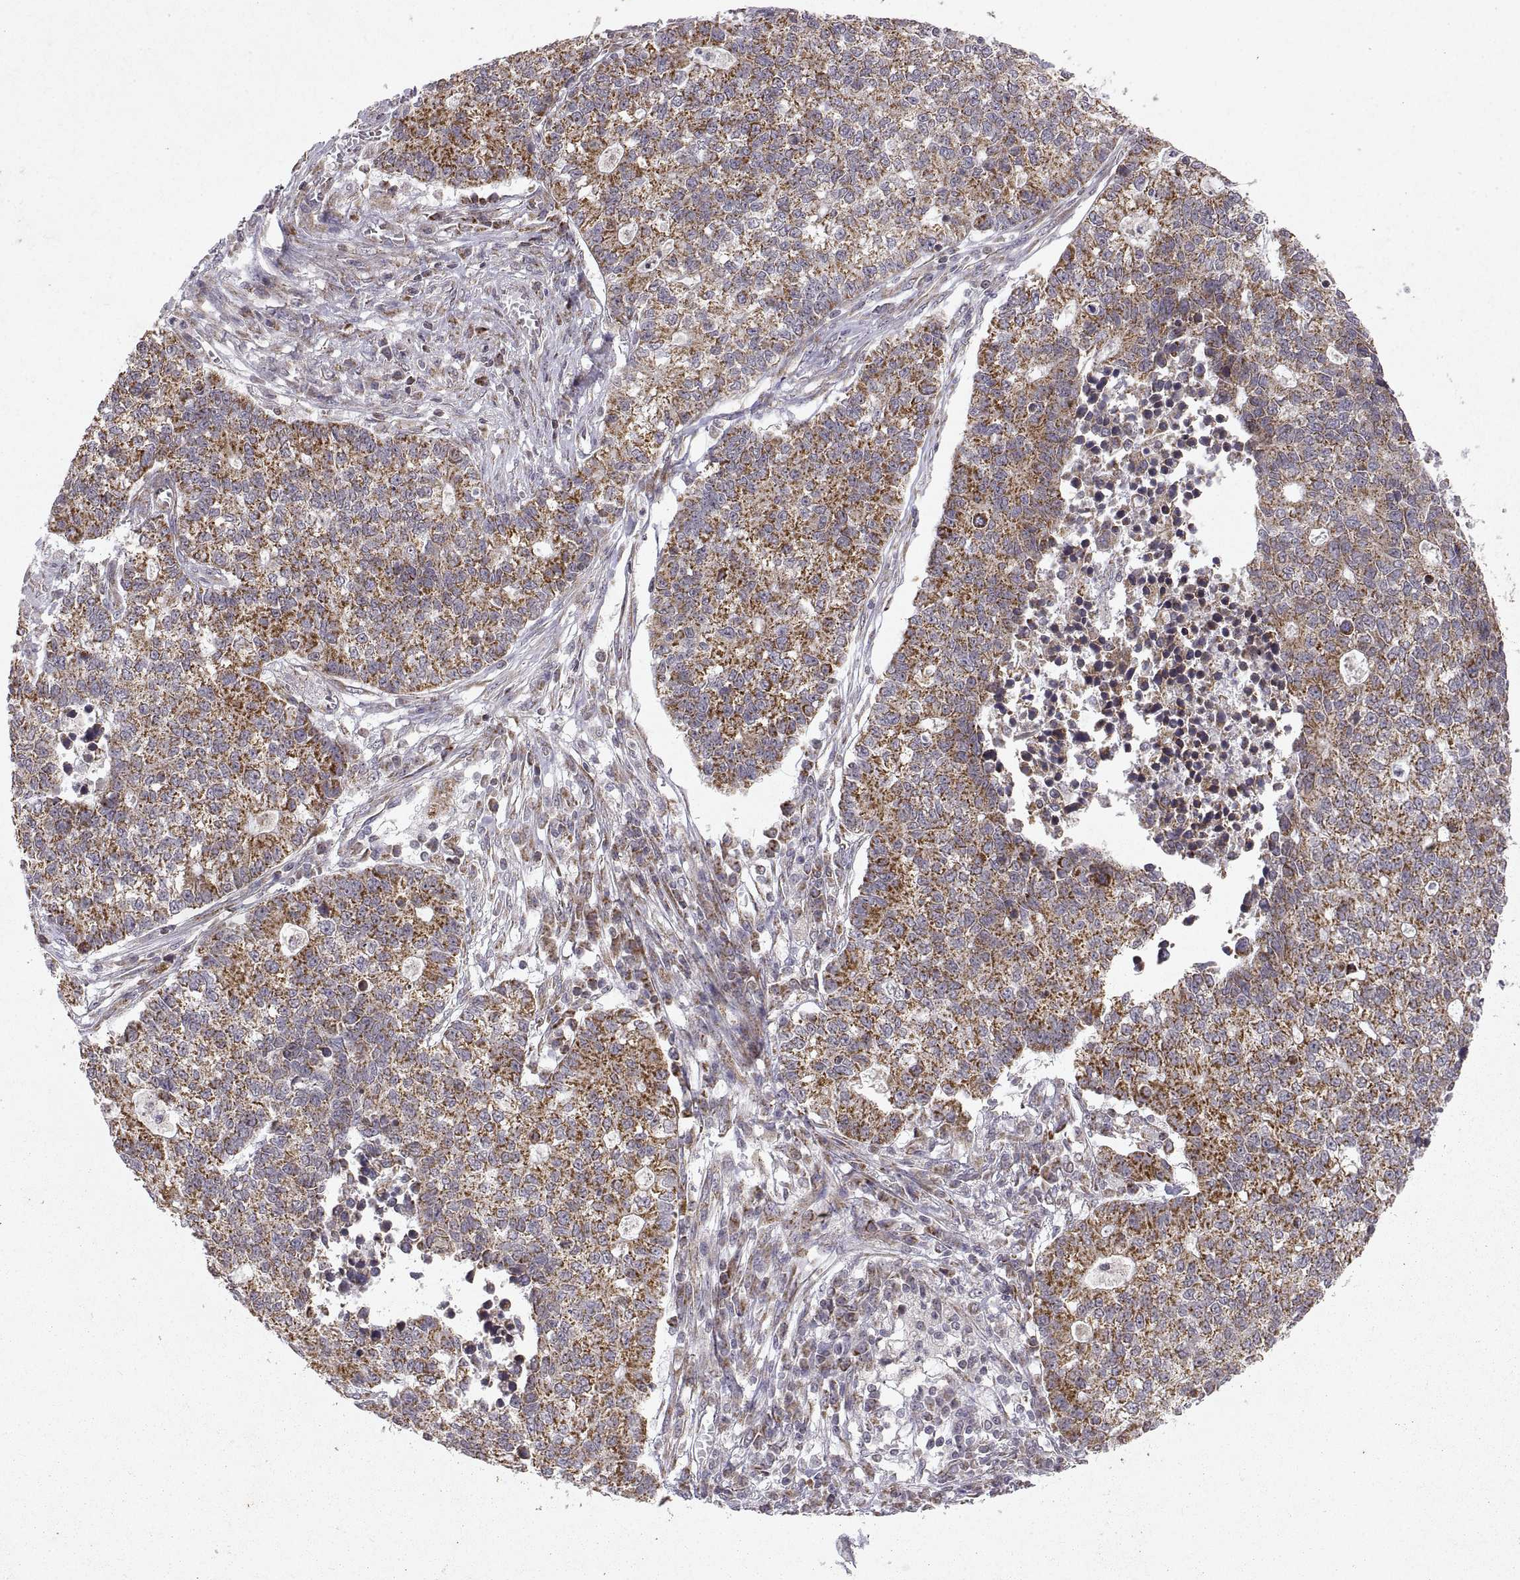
{"staining": {"intensity": "strong", "quantity": ">75%", "location": "cytoplasmic/membranous"}, "tissue": "lung cancer", "cell_type": "Tumor cells", "image_type": "cancer", "snomed": [{"axis": "morphology", "description": "Adenocarcinoma, NOS"}, {"axis": "topography", "description": "Lung"}], "caption": "Immunohistochemistry (IHC) histopathology image of neoplastic tissue: adenocarcinoma (lung) stained using IHC displays high levels of strong protein expression localized specifically in the cytoplasmic/membranous of tumor cells, appearing as a cytoplasmic/membranous brown color.", "gene": "MANBAL", "patient": {"sex": "male", "age": 57}}